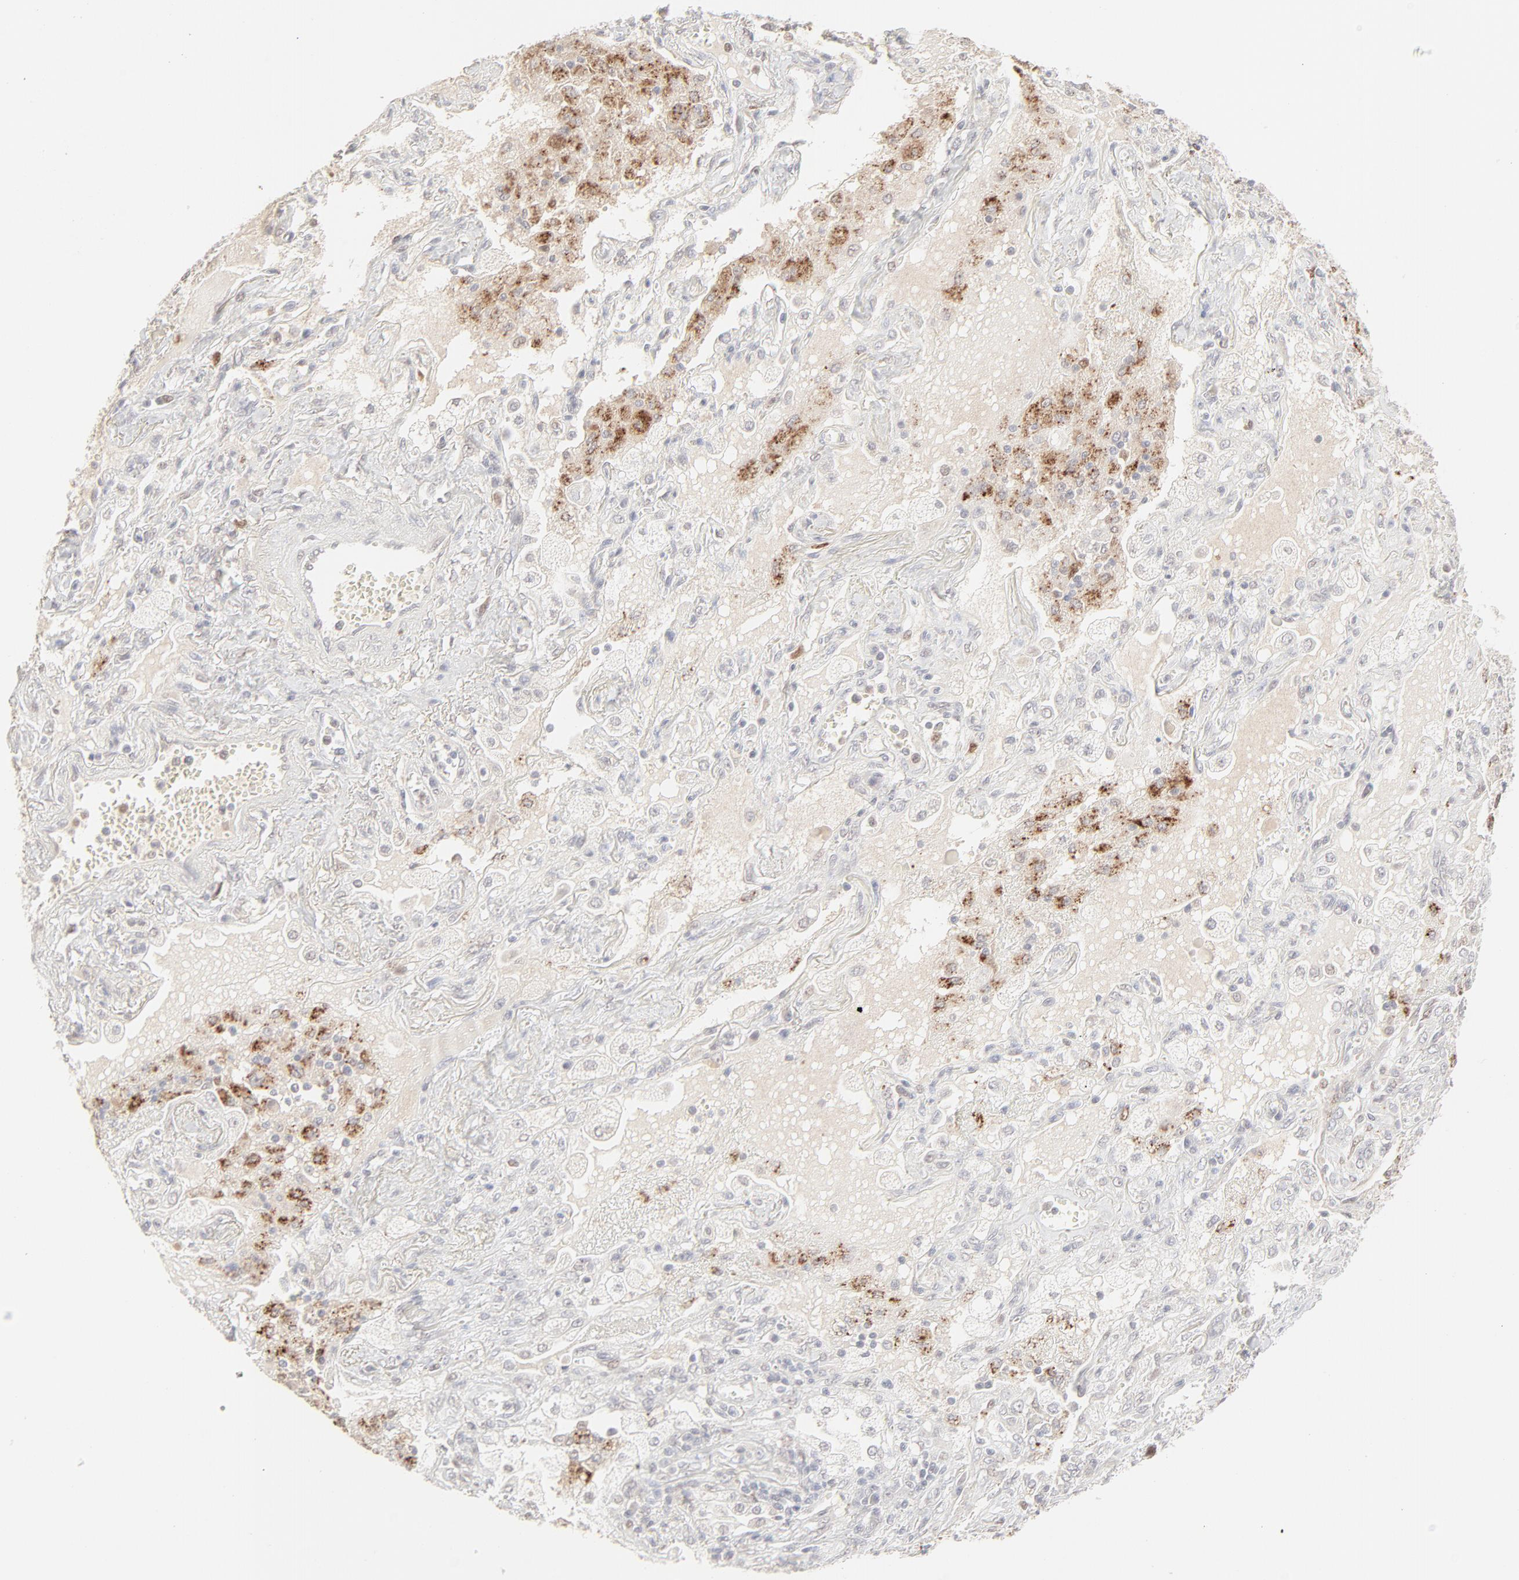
{"staining": {"intensity": "negative", "quantity": "none", "location": "none"}, "tissue": "lung cancer", "cell_type": "Tumor cells", "image_type": "cancer", "snomed": [{"axis": "morphology", "description": "Squamous cell carcinoma, NOS"}, {"axis": "topography", "description": "Lung"}], "caption": "DAB (3,3'-diaminobenzidine) immunohistochemical staining of lung cancer (squamous cell carcinoma) displays no significant expression in tumor cells.", "gene": "LGALS2", "patient": {"sex": "female", "age": 76}}